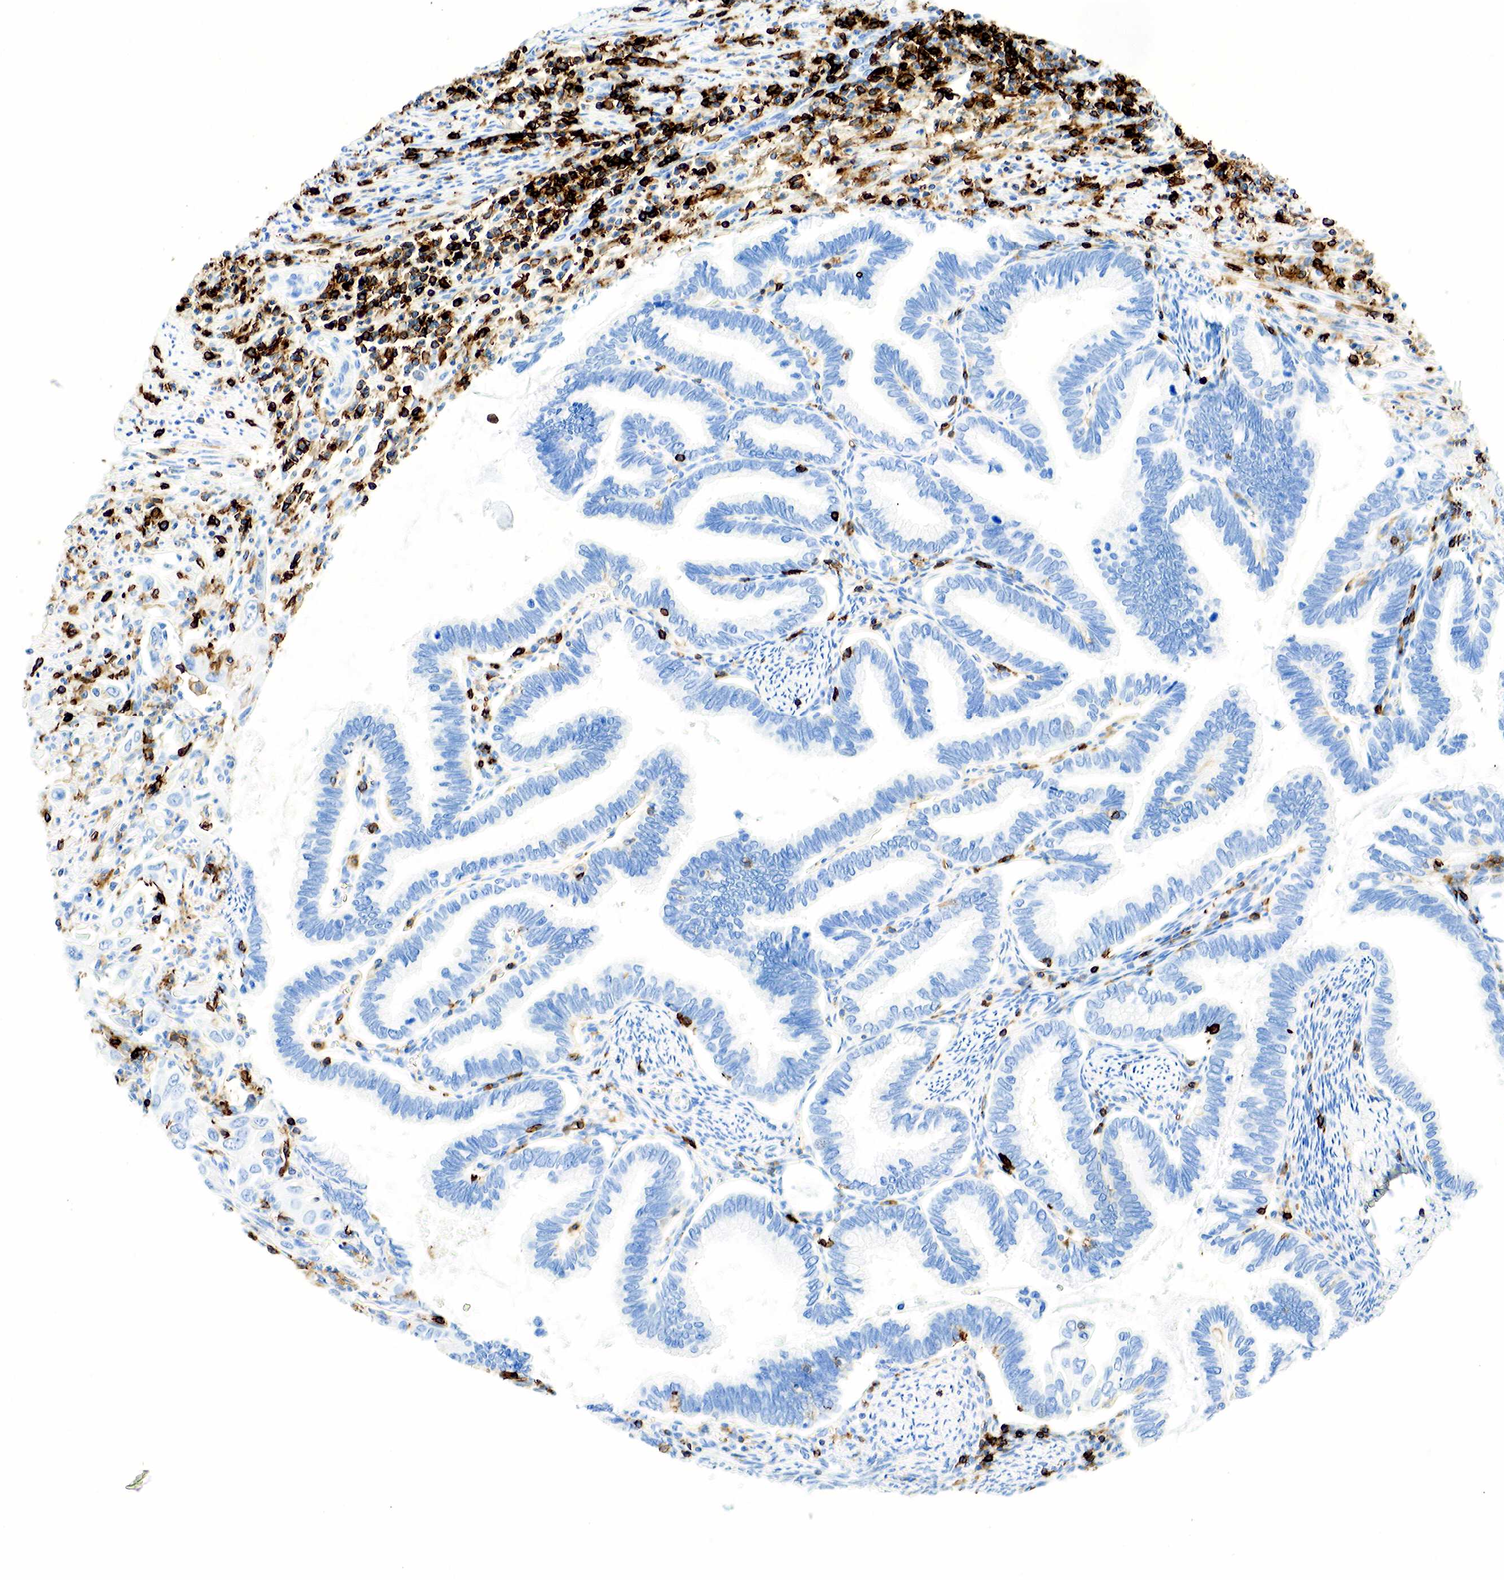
{"staining": {"intensity": "negative", "quantity": "none", "location": "none"}, "tissue": "cervical cancer", "cell_type": "Tumor cells", "image_type": "cancer", "snomed": [{"axis": "morphology", "description": "Adenocarcinoma, NOS"}, {"axis": "topography", "description": "Cervix"}], "caption": "Cervical cancer was stained to show a protein in brown. There is no significant expression in tumor cells.", "gene": "PTPRC", "patient": {"sex": "female", "age": 49}}